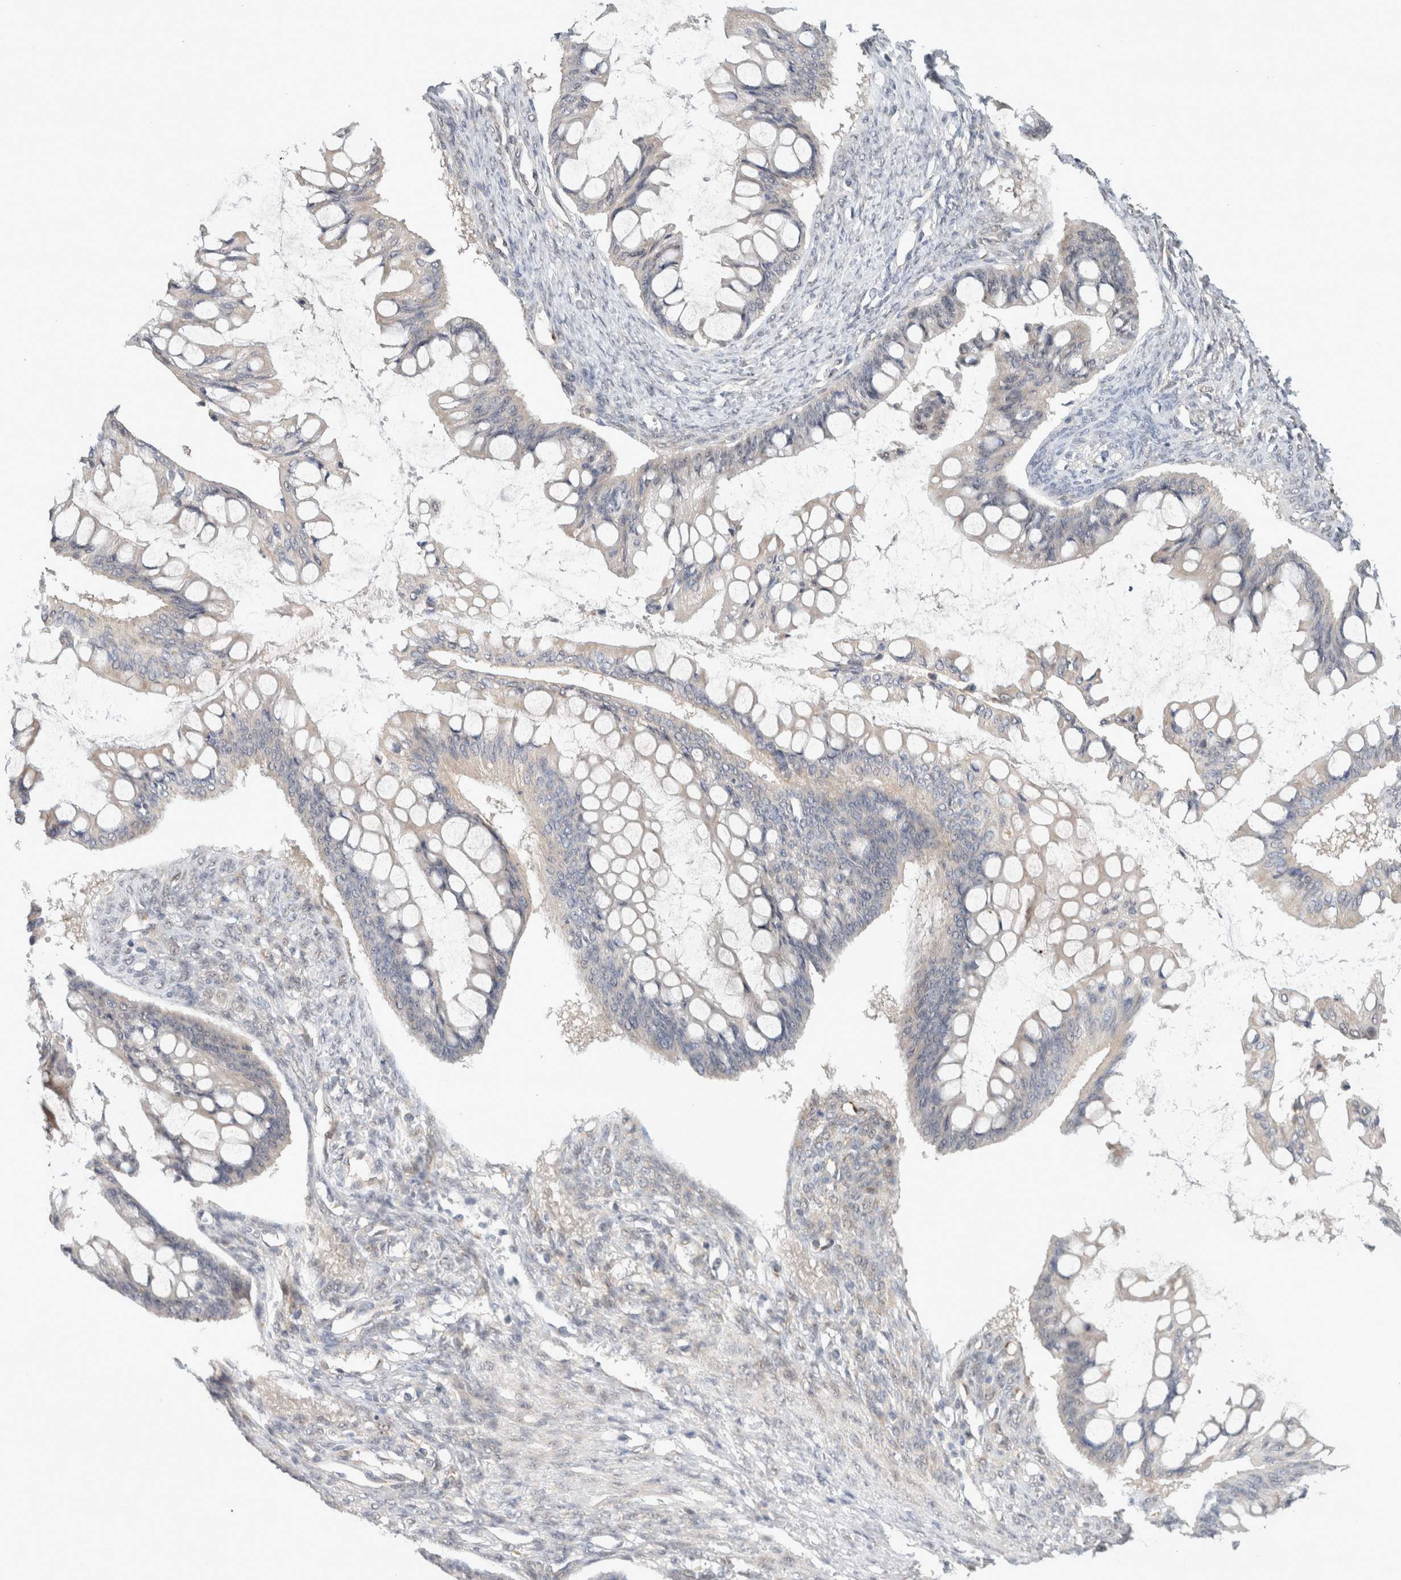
{"staining": {"intensity": "negative", "quantity": "none", "location": "none"}, "tissue": "ovarian cancer", "cell_type": "Tumor cells", "image_type": "cancer", "snomed": [{"axis": "morphology", "description": "Cystadenocarcinoma, mucinous, NOS"}, {"axis": "topography", "description": "Ovary"}], "caption": "The histopathology image exhibits no staining of tumor cells in mucinous cystadenocarcinoma (ovarian).", "gene": "EIF4G3", "patient": {"sex": "female", "age": 73}}